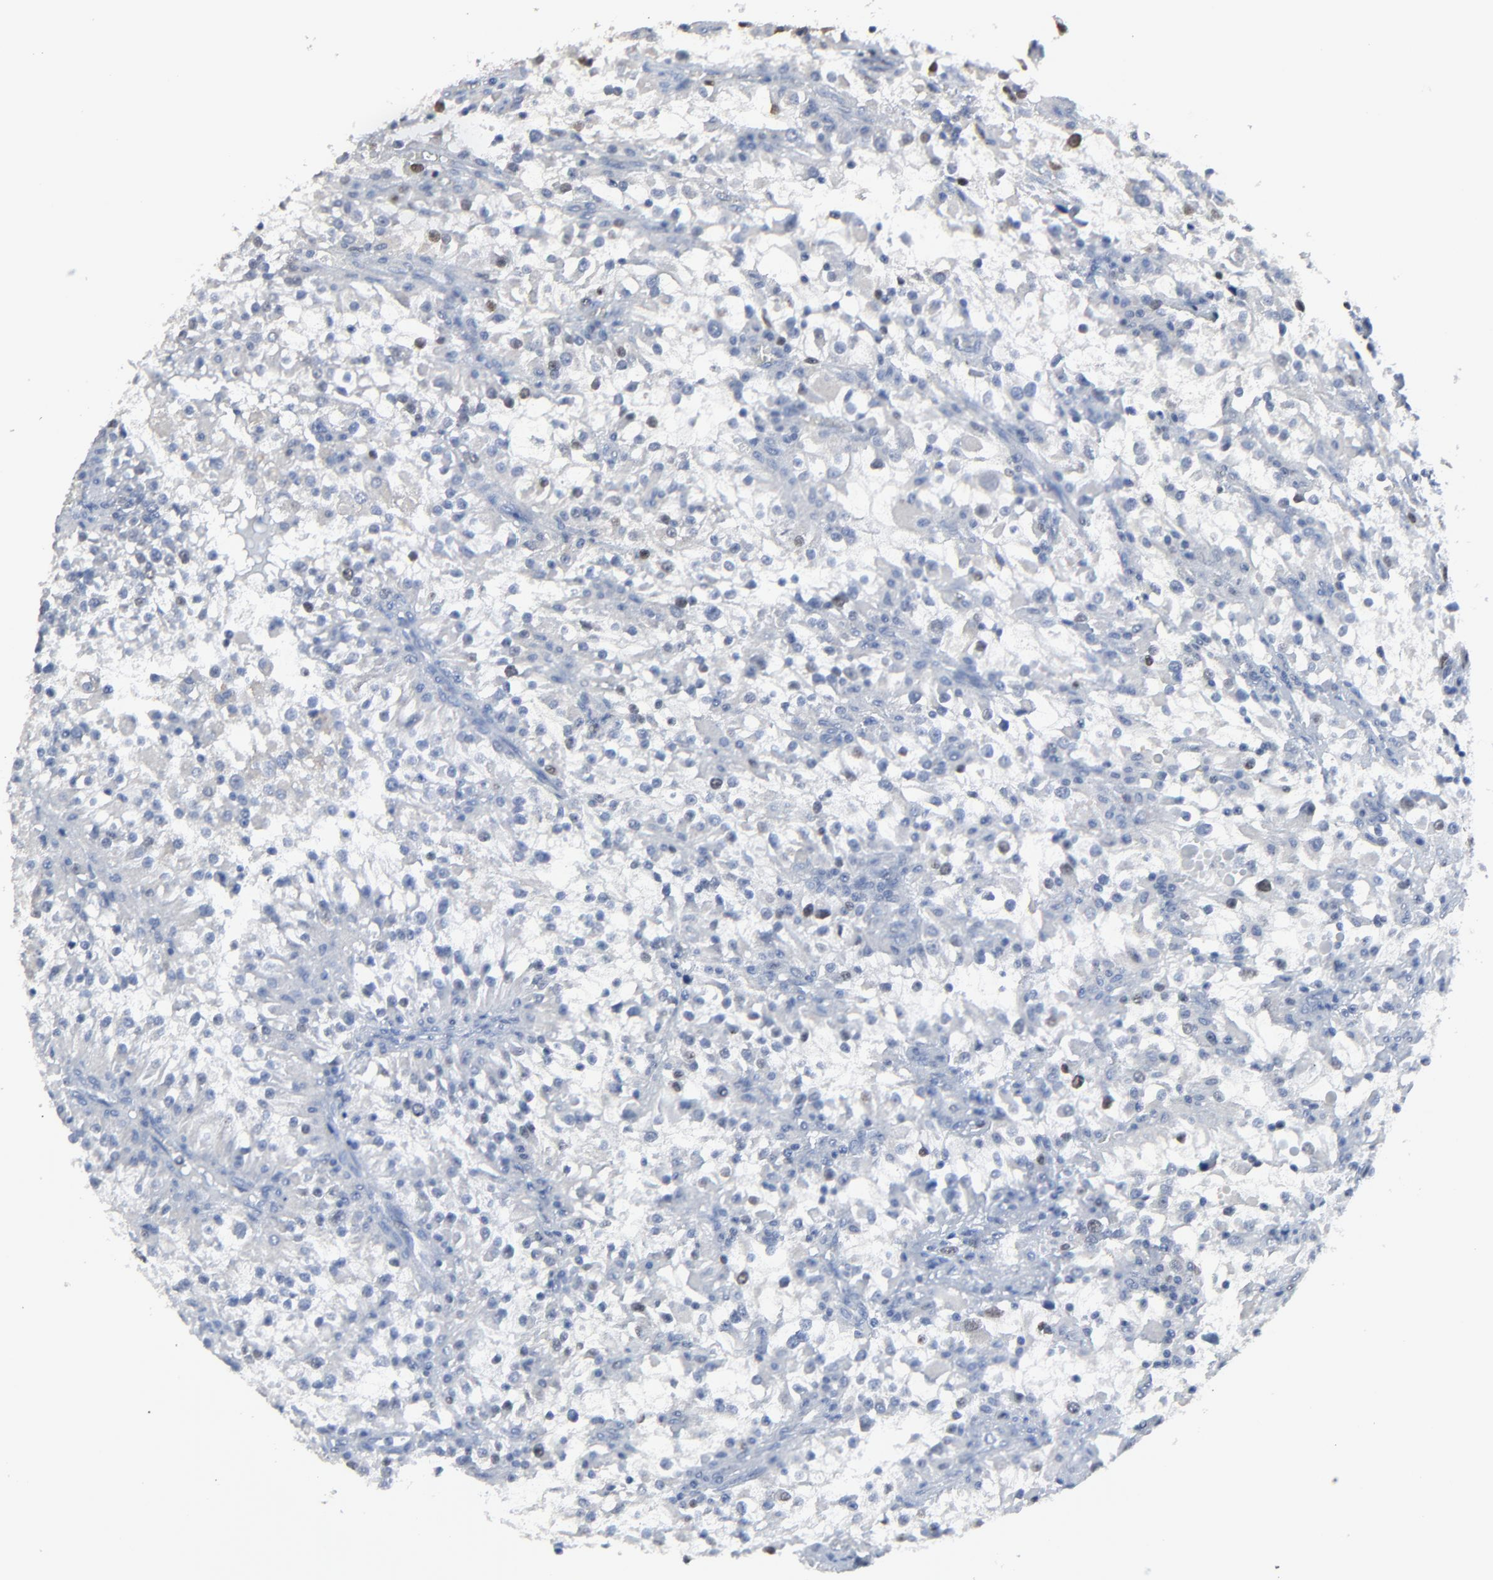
{"staining": {"intensity": "weak", "quantity": "<25%", "location": "nuclear"}, "tissue": "renal cancer", "cell_type": "Tumor cells", "image_type": "cancer", "snomed": [{"axis": "morphology", "description": "Adenocarcinoma, NOS"}, {"axis": "topography", "description": "Kidney"}], "caption": "Tumor cells are negative for brown protein staining in renal adenocarcinoma. The staining is performed using DAB brown chromogen with nuclei counter-stained in using hematoxylin.", "gene": "BIRC3", "patient": {"sex": "female", "age": 52}}